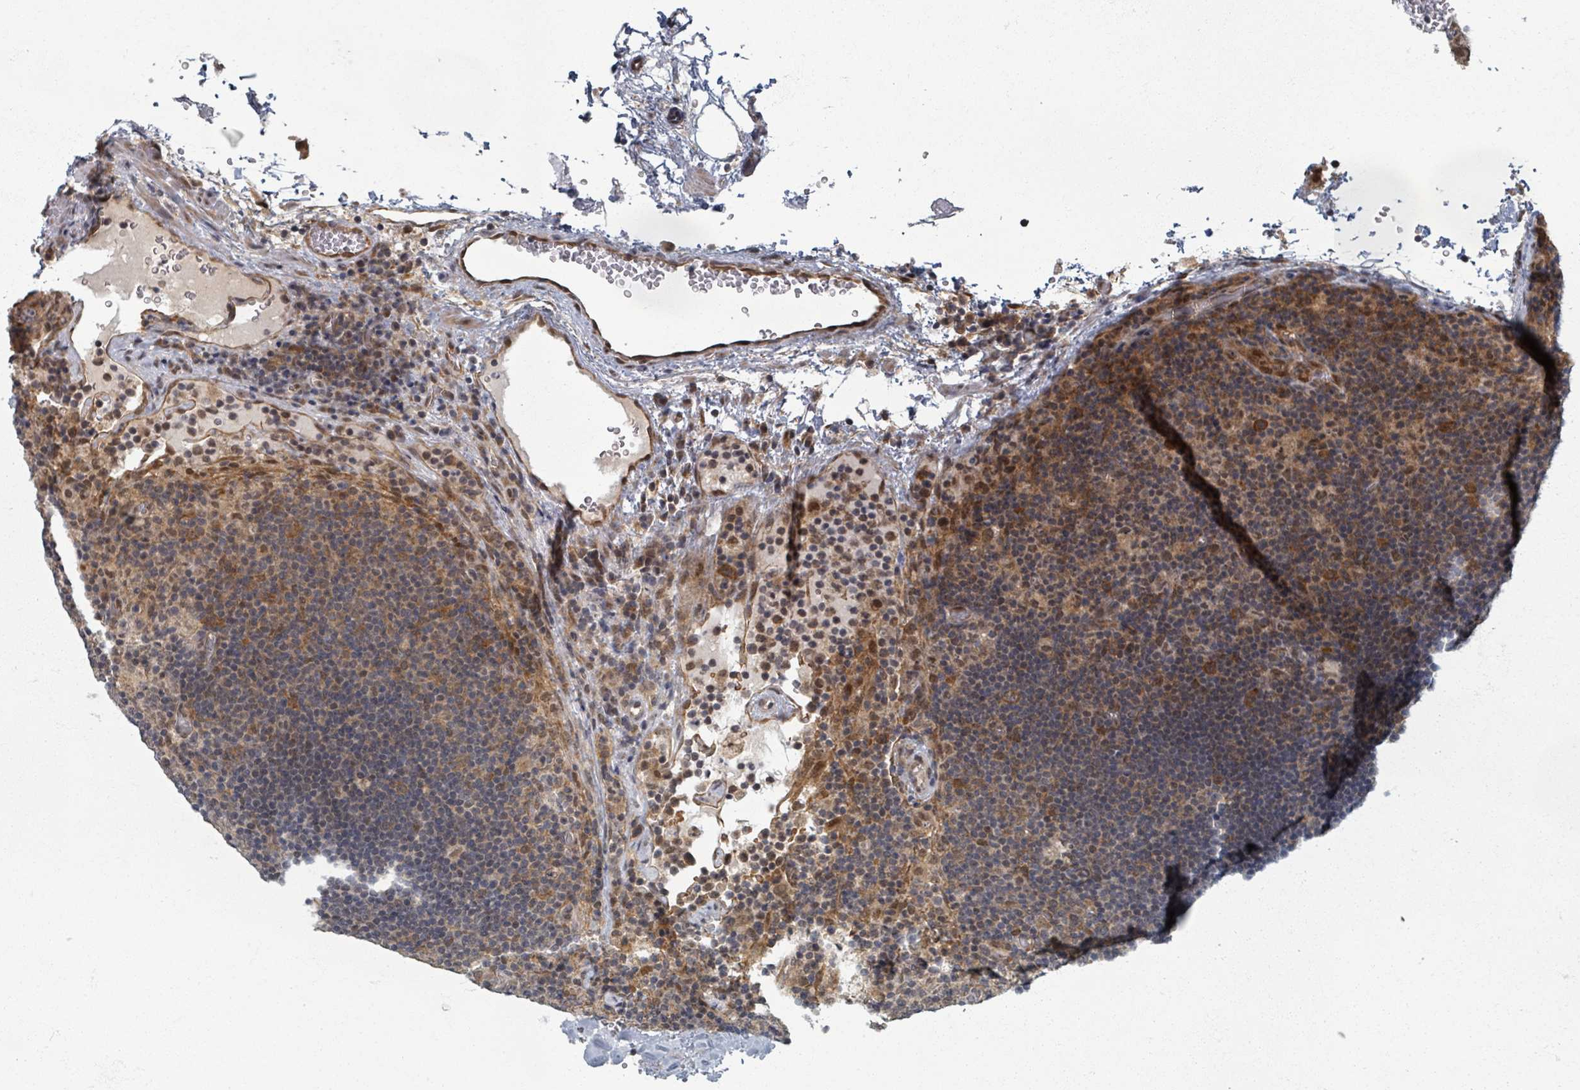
{"staining": {"intensity": "moderate", "quantity": "25%-75%", "location": "nuclear"}, "tissue": "lymph node", "cell_type": "Germinal center cells", "image_type": "normal", "snomed": [{"axis": "morphology", "description": "Normal tissue, NOS"}, {"axis": "topography", "description": "Lymph node"}], "caption": "Lymph node was stained to show a protein in brown. There is medium levels of moderate nuclear staining in about 25%-75% of germinal center cells. Nuclei are stained in blue.", "gene": "INTS15", "patient": {"sex": "male", "age": 58}}